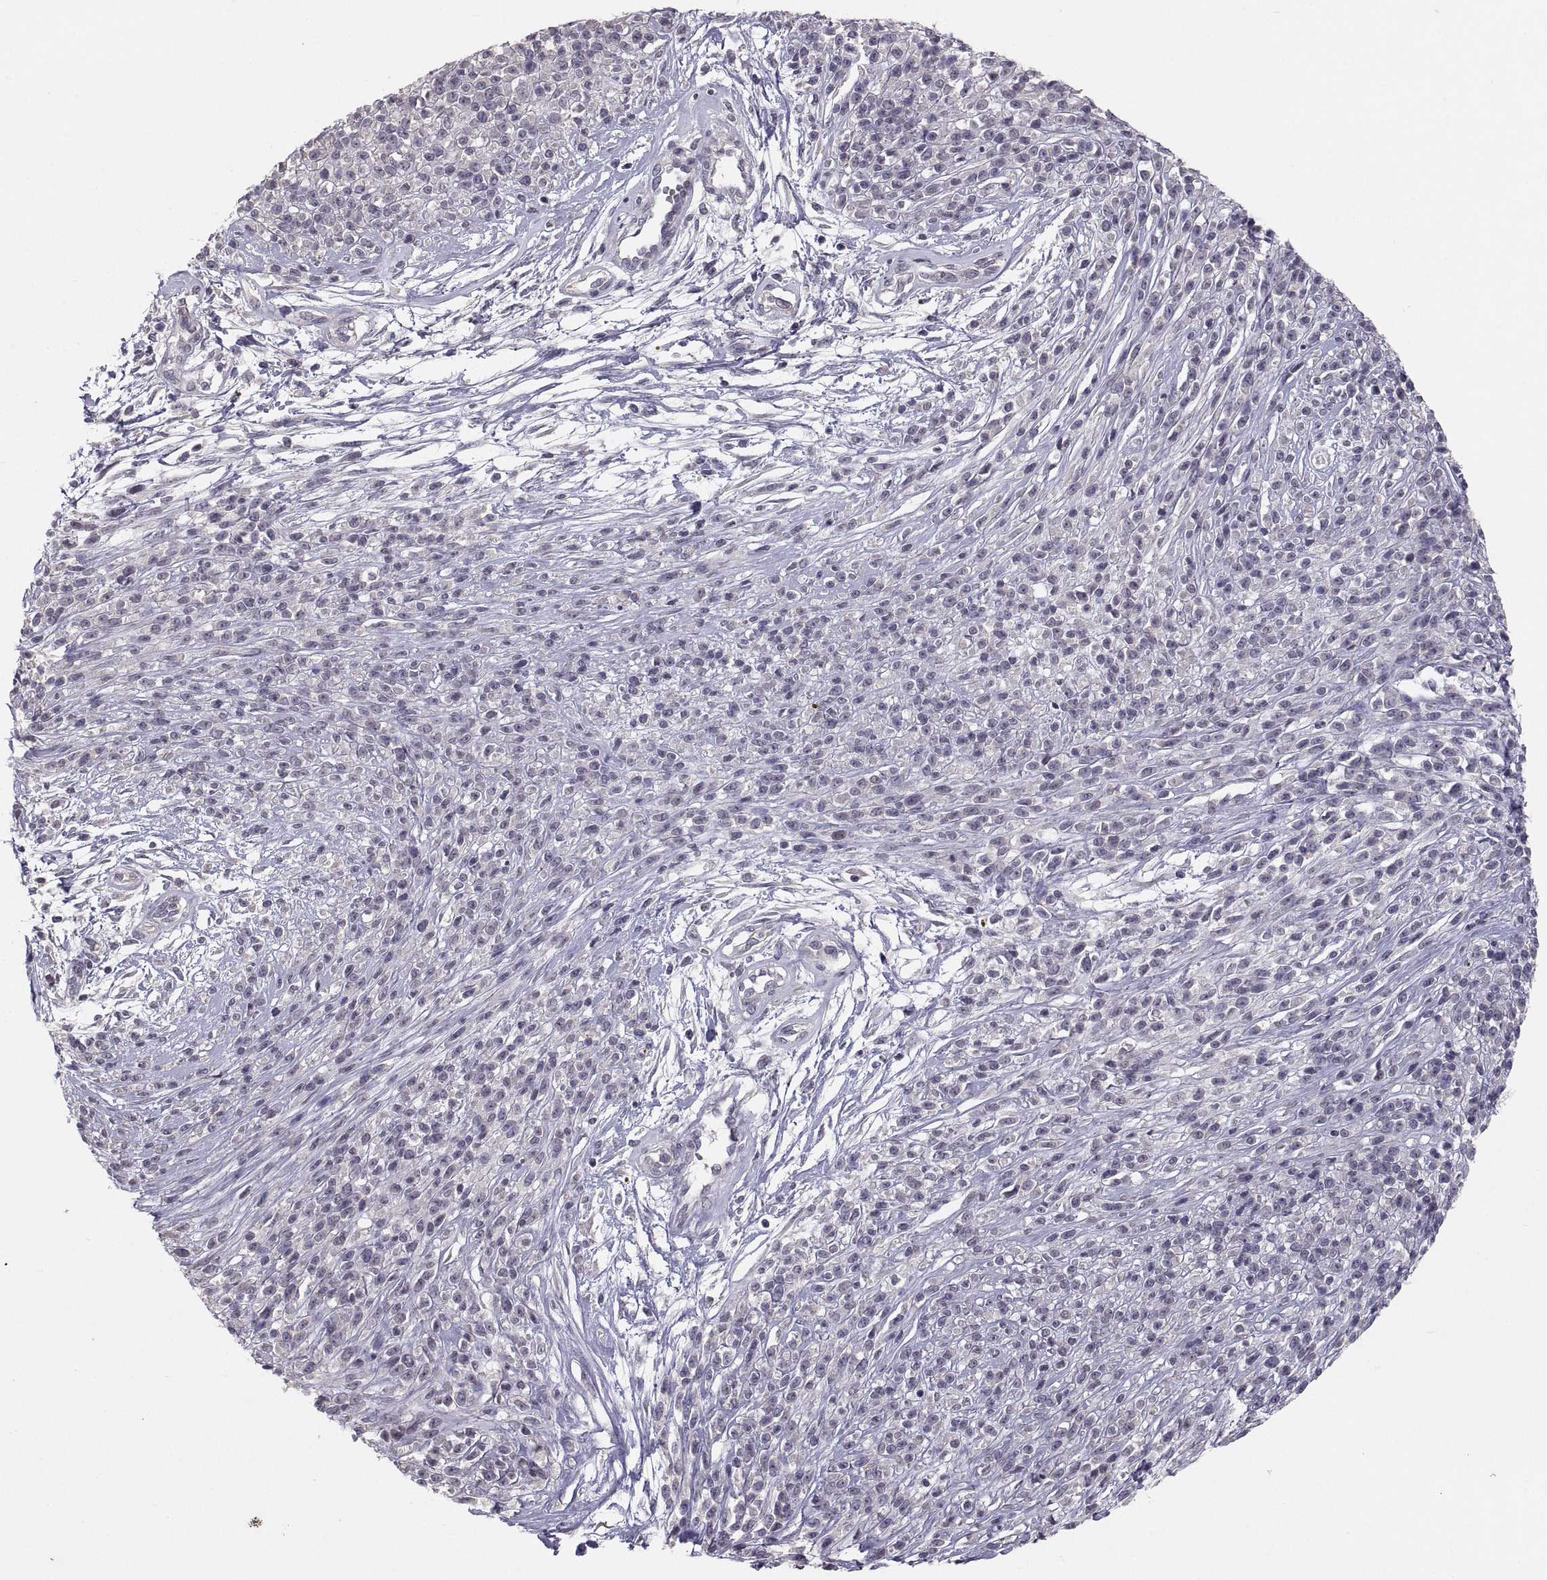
{"staining": {"intensity": "negative", "quantity": "none", "location": "none"}, "tissue": "melanoma", "cell_type": "Tumor cells", "image_type": "cancer", "snomed": [{"axis": "morphology", "description": "Malignant melanoma, NOS"}, {"axis": "topography", "description": "Skin"}, {"axis": "topography", "description": "Skin of trunk"}], "caption": "This micrograph is of melanoma stained with immunohistochemistry (IHC) to label a protein in brown with the nuclei are counter-stained blue. There is no expression in tumor cells. (DAB IHC visualized using brightfield microscopy, high magnification).", "gene": "PAX2", "patient": {"sex": "male", "age": 74}}